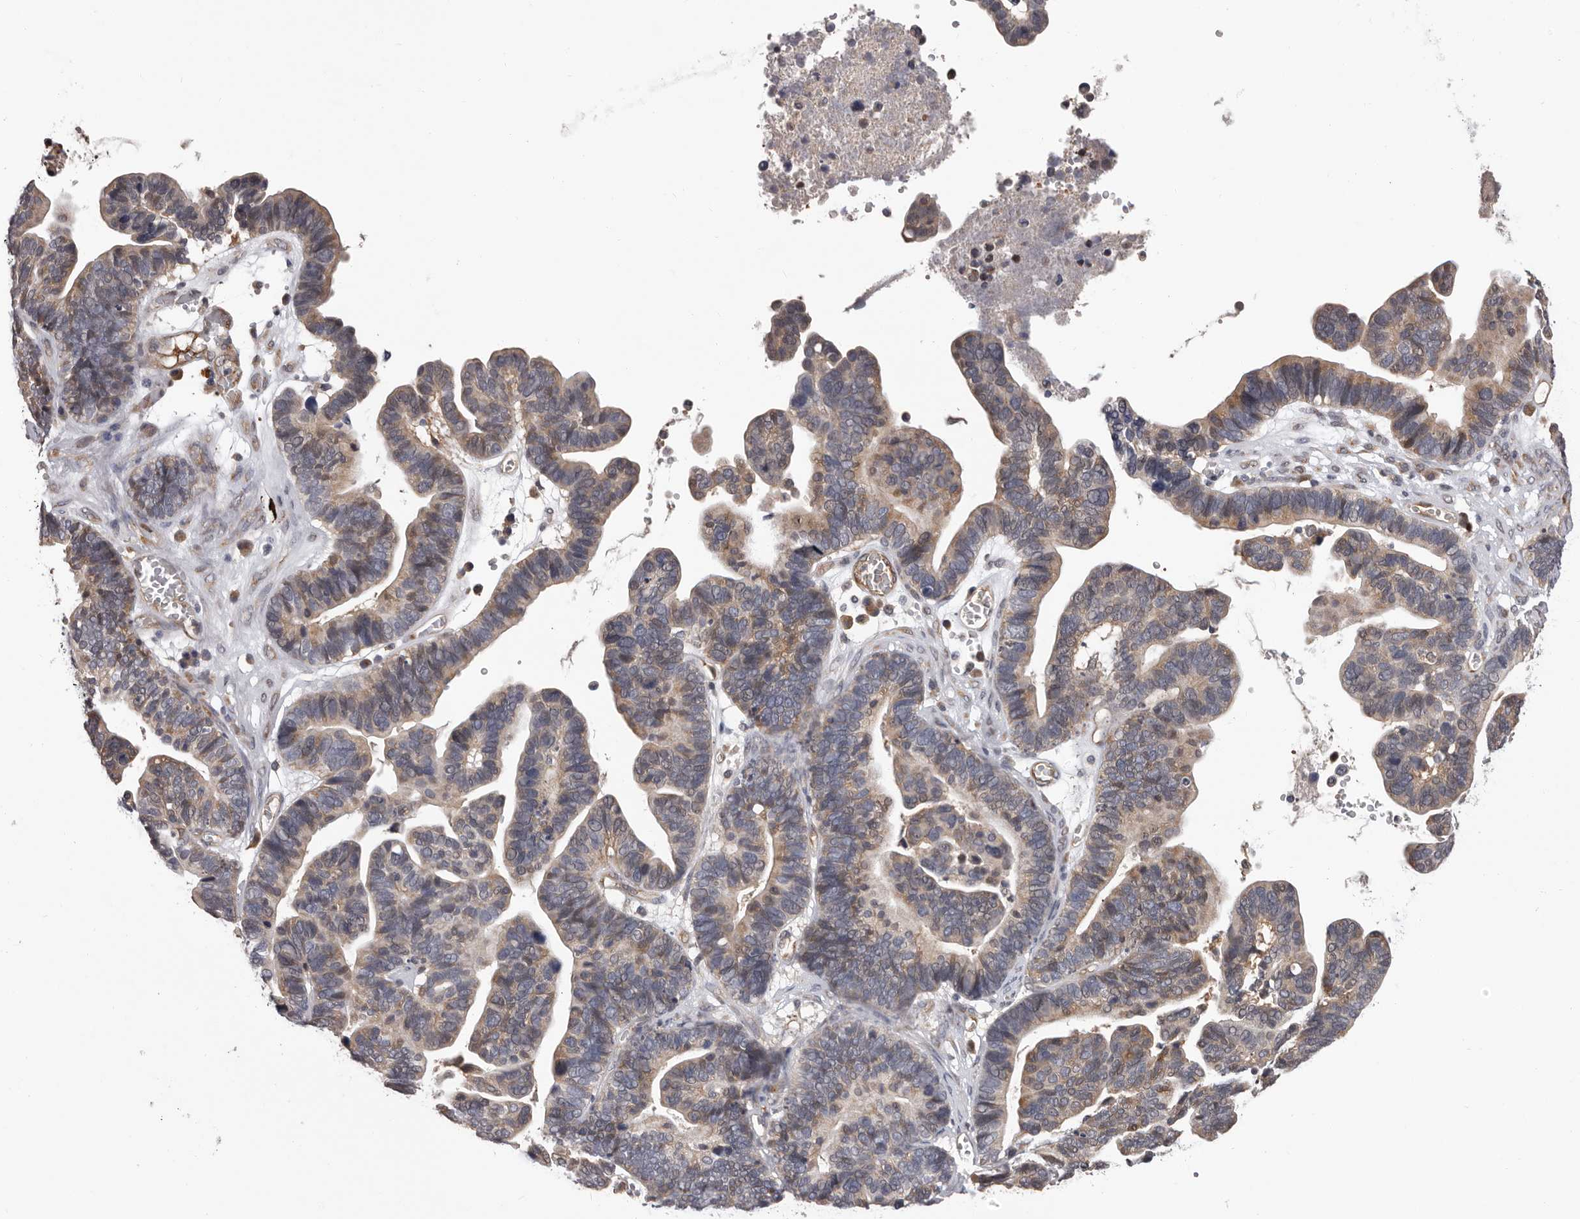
{"staining": {"intensity": "weak", "quantity": "25%-75%", "location": "cytoplasmic/membranous"}, "tissue": "ovarian cancer", "cell_type": "Tumor cells", "image_type": "cancer", "snomed": [{"axis": "morphology", "description": "Cystadenocarcinoma, serous, NOS"}, {"axis": "topography", "description": "Ovary"}], "caption": "Immunohistochemical staining of human ovarian cancer (serous cystadenocarcinoma) shows weak cytoplasmic/membranous protein positivity in about 25%-75% of tumor cells. (IHC, brightfield microscopy, high magnification).", "gene": "MED8", "patient": {"sex": "female", "age": 56}}